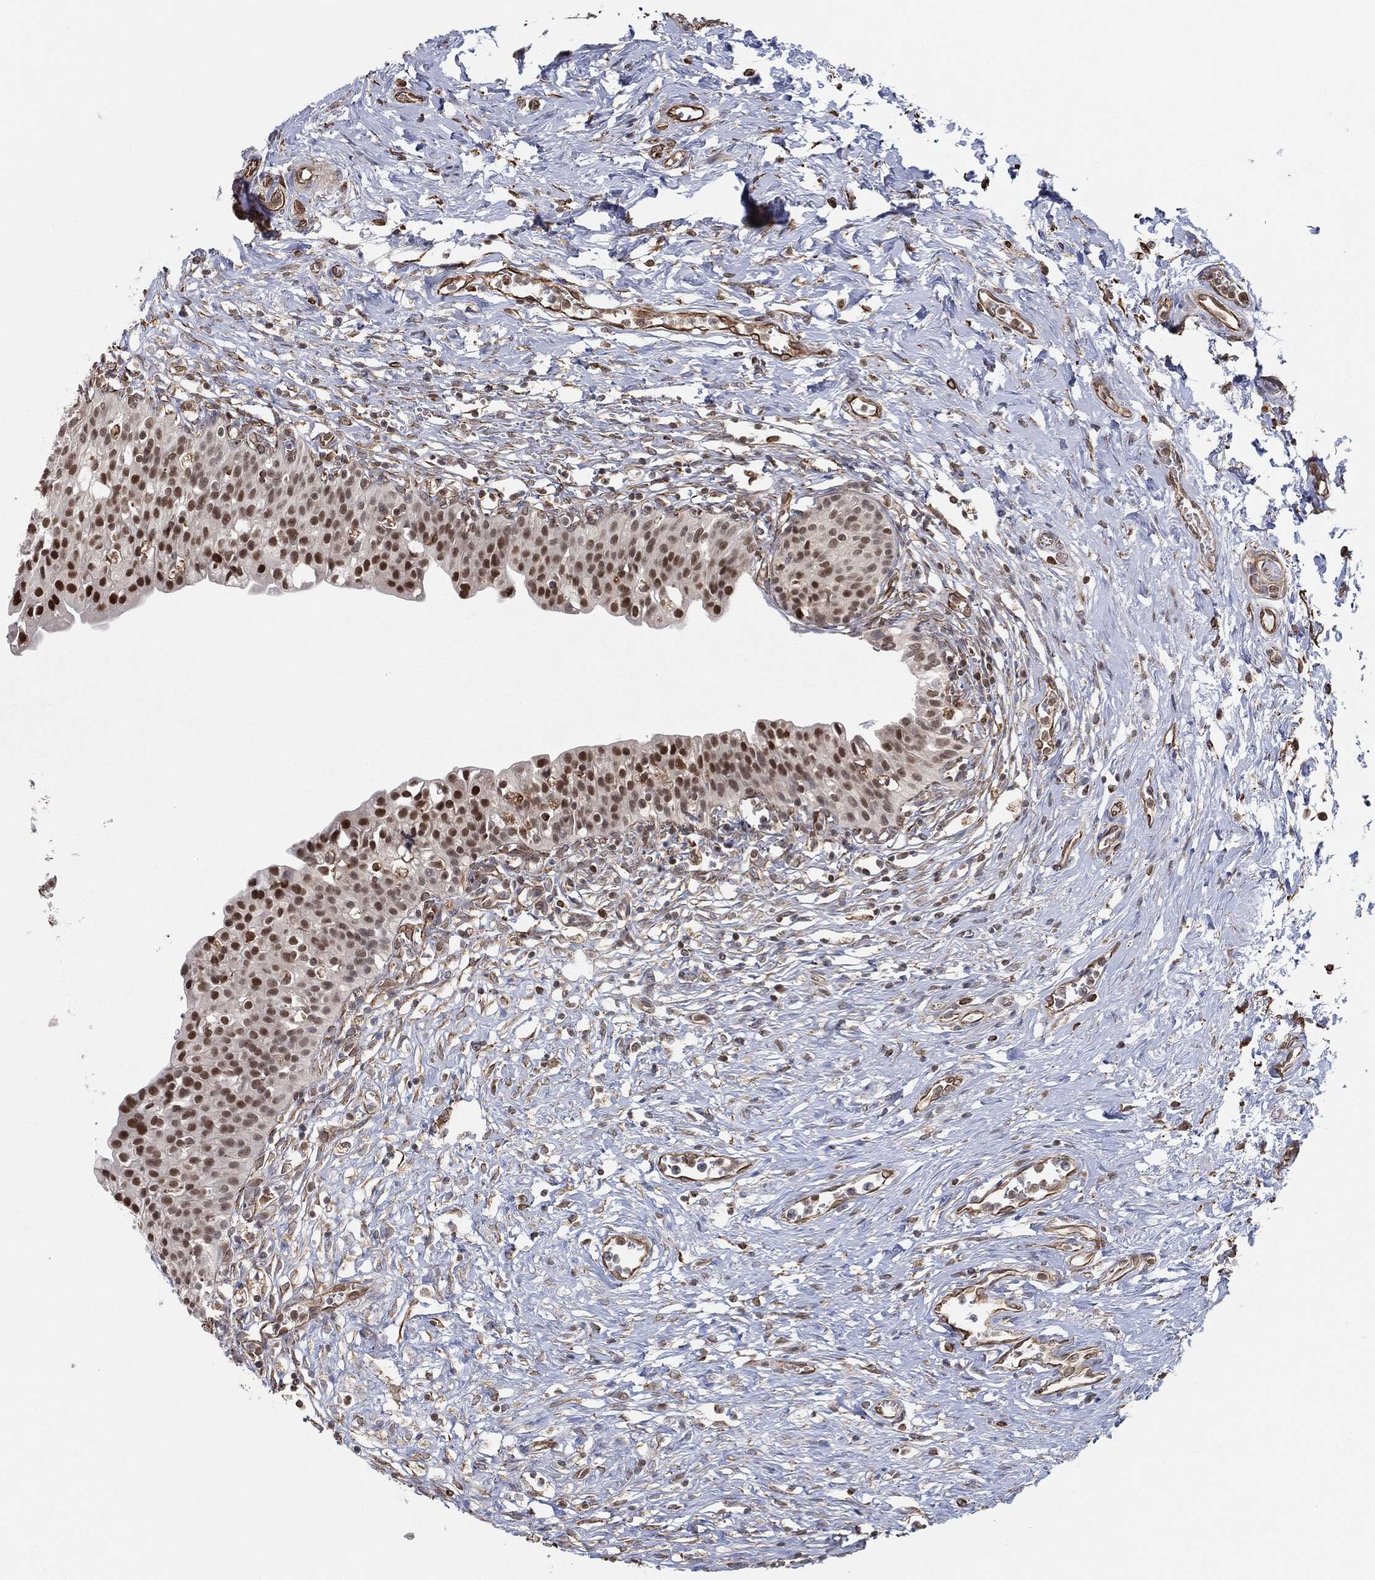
{"staining": {"intensity": "strong", "quantity": "25%-75%", "location": "nuclear"}, "tissue": "urinary bladder", "cell_type": "Urothelial cells", "image_type": "normal", "snomed": [{"axis": "morphology", "description": "Normal tissue, NOS"}, {"axis": "topography", "description": "Urinary bladder"}], "caption": "This photomicrograph reveals immunohistochemistry (IHC) staining of benign urinary bladder, with high strong nuclear expression in about 25%-75% of urothelial cells.", "gene": "TP53RK", "patient": {"sex": "male", "age": 76}}